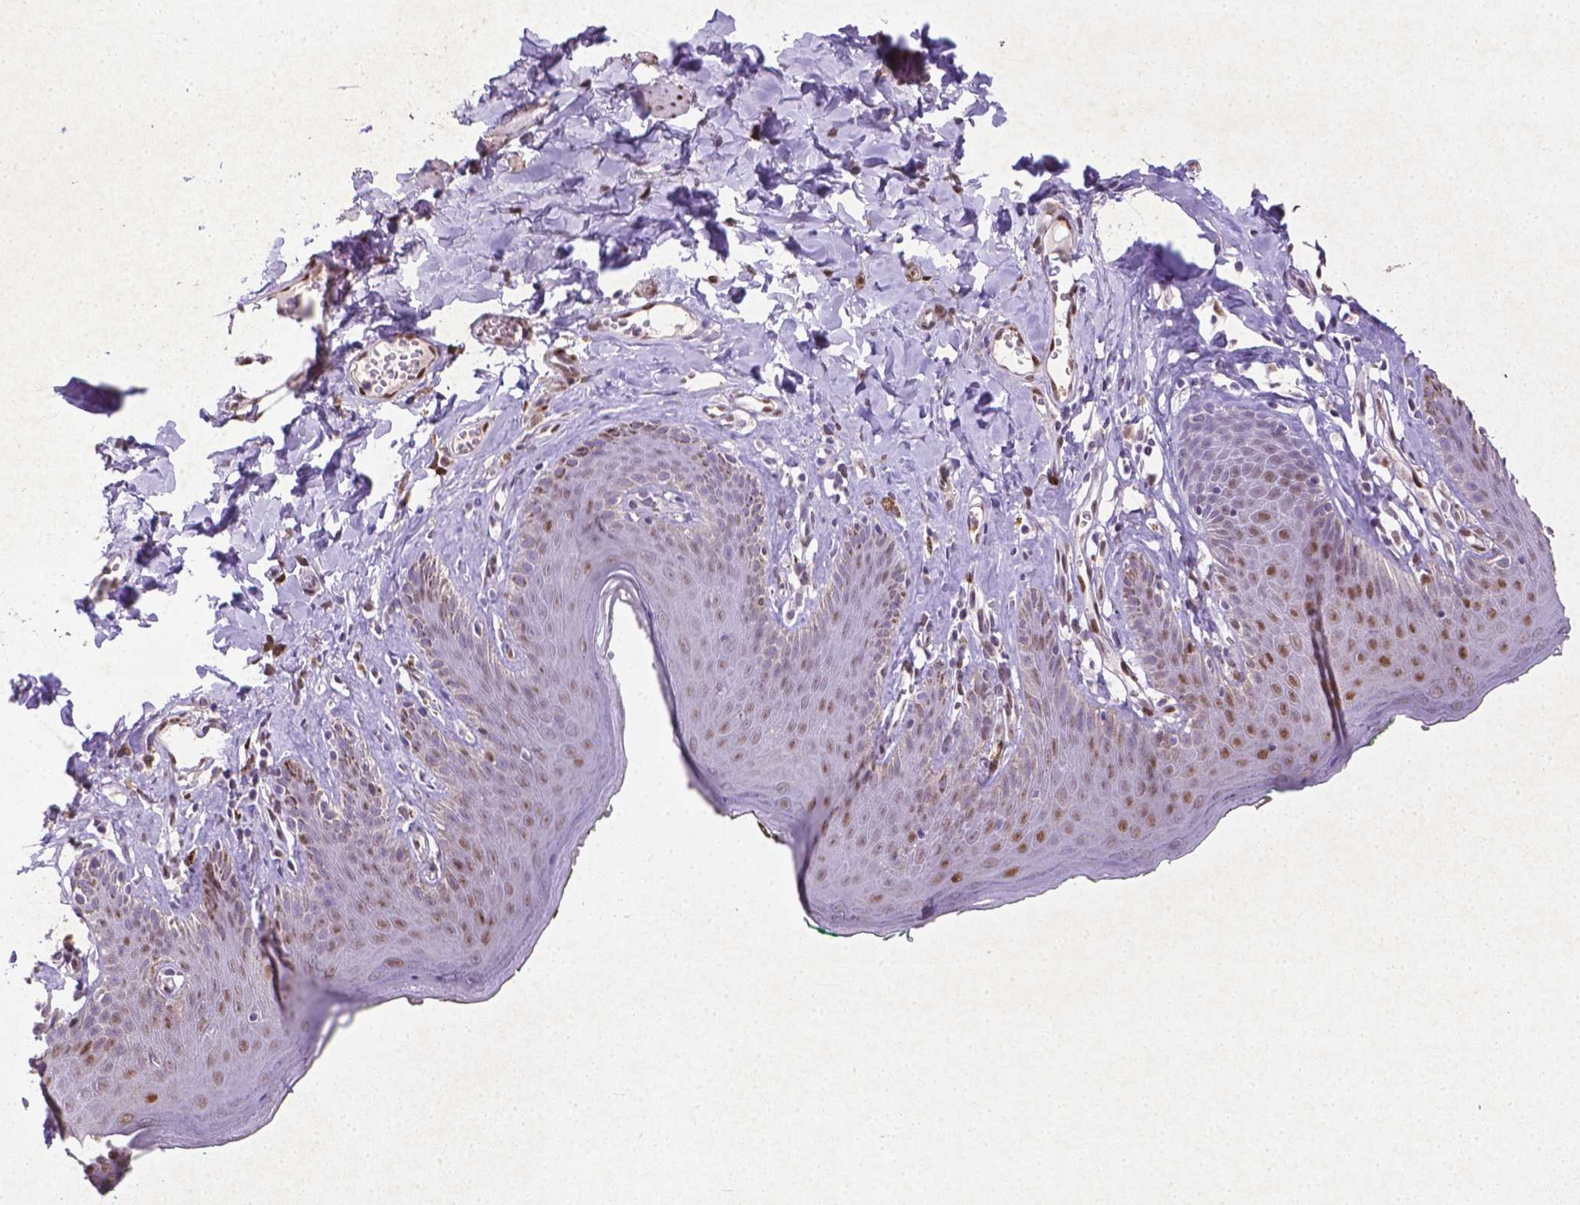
{"staining": {"intensity": "moderate", "quantity": ">75%", "location": "cytoplasmic/membranous,nuclear"}, "tissue": "skin", "cell_type": "Epidermal cells", "image_type": "normal", "snomed": [{"axis": "morphology", "description": "Normal tissue, NOS"}, {"axis": "topography", "description": "Vulva"}, {"axis": "topography", "description": "Peripheral nerve tissue"}], "caption": "Skin stained with DAB (3,3'-diaminobenzidine) immunohistochemistry (IHC) demonstrates medium levels of moderate cytoplasmic/membranous,nuclear positivity in approximately >75% of epidermal cells. The staining is performed using DAB brown chromogen to label protein expression. The nuclei are counter-stained blue using hematoxylin.", "gene": "CDKN1A", "patient": {"sex": "female", "age": 66}}